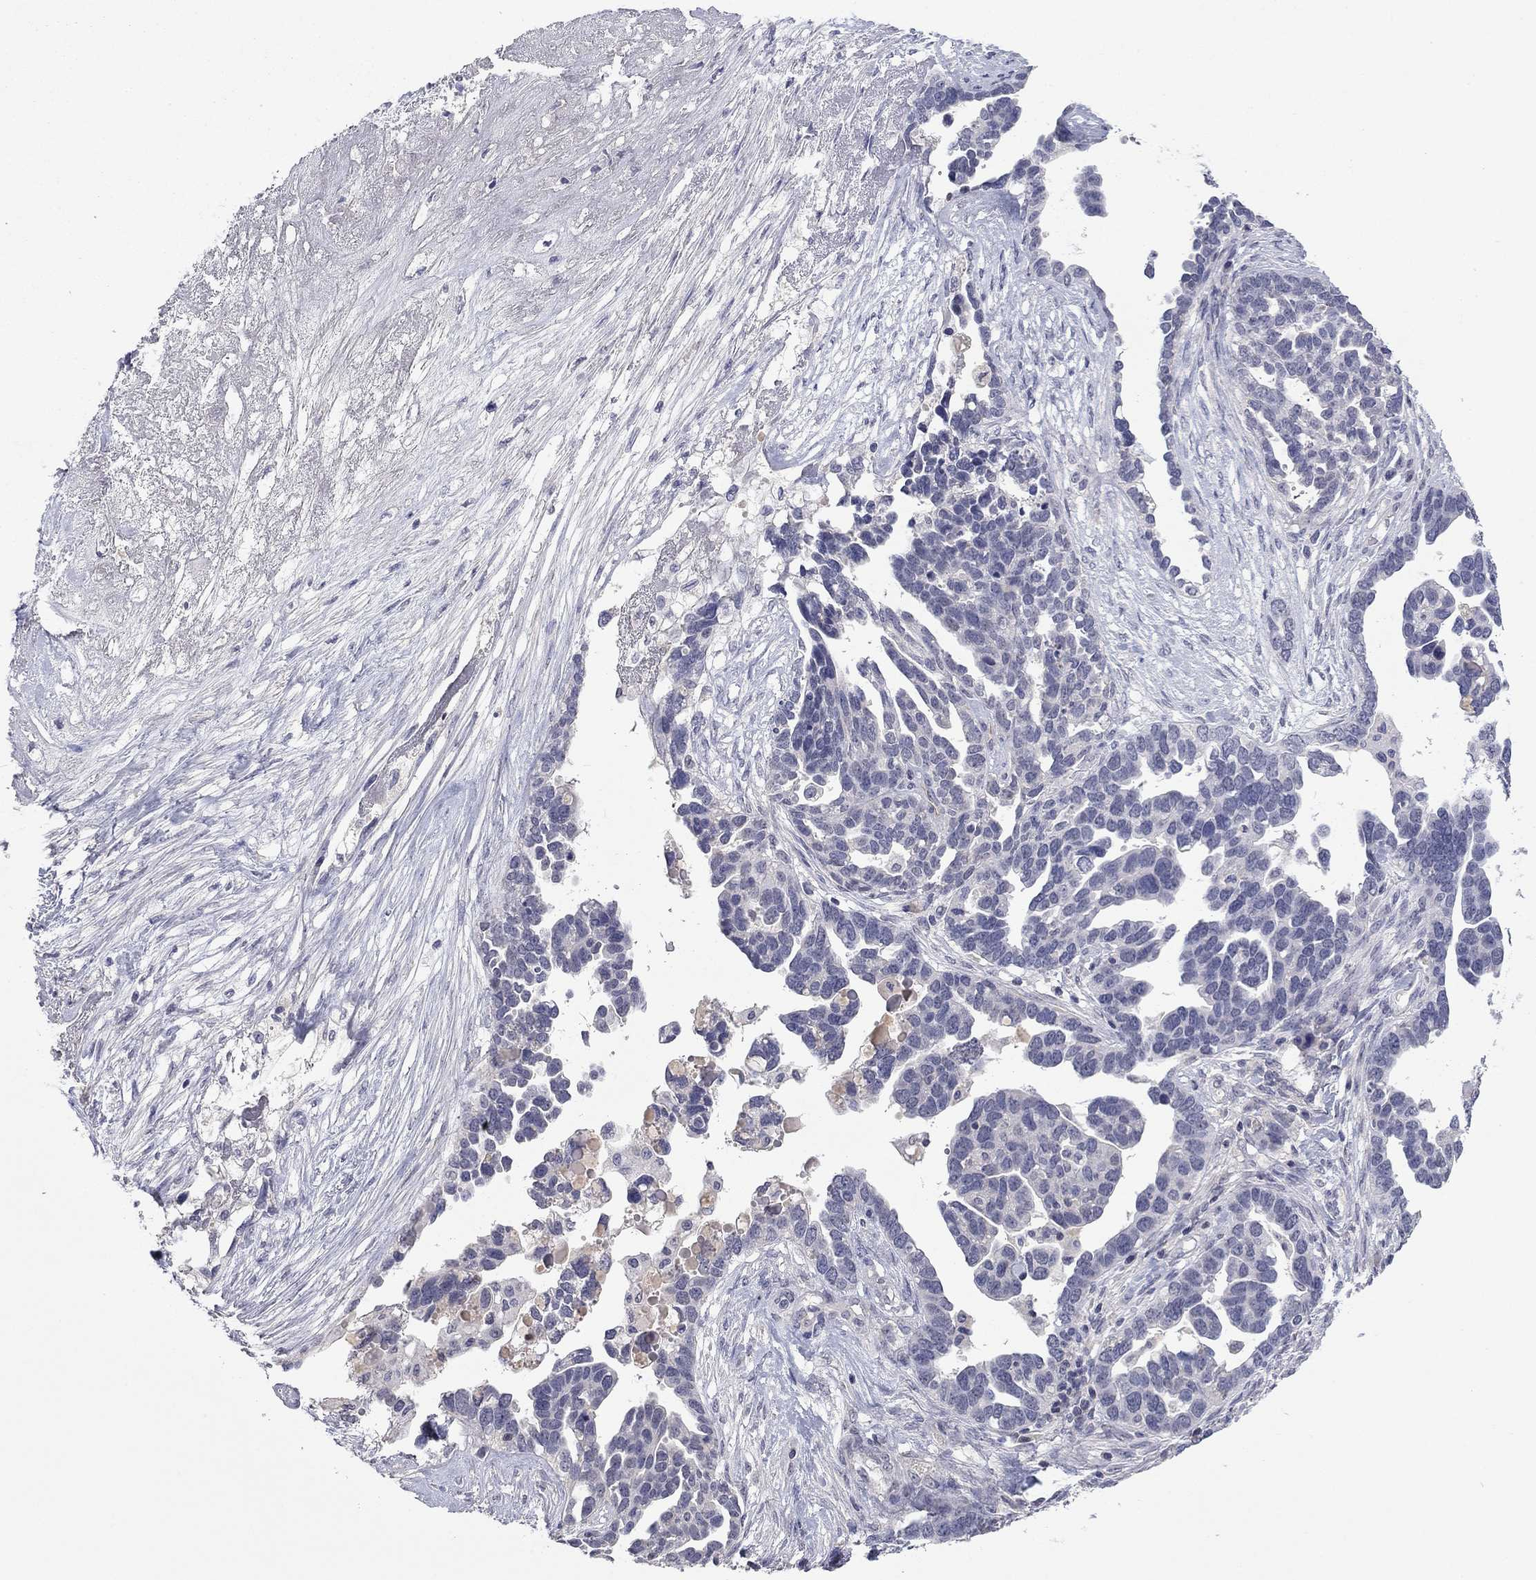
{"staining": {"intensity": "negative", "quantity": "none", "location": "none"}, "tissue": "ovarian cancer", "cell_type": "Tumor cells", "image_type": "cancer", "snomed": [{"axis": "morphology", "description": "Cystadenocarcinoma, serous, NOS"}, {"axis": "topography", "description": "Ovary"}], "caption": "Ovarian cancer was stained to show a protein in brown. There is no significant expression in tumor cells. Brightfield microscopy of immunohistochemistry stained with DAB (3,3'-diaminobenzidine) (brown) and hematoxylin (blue), captured at high magnification.", "gene": "IP6K3", "patient": {"sex": "female", "age": 54}}